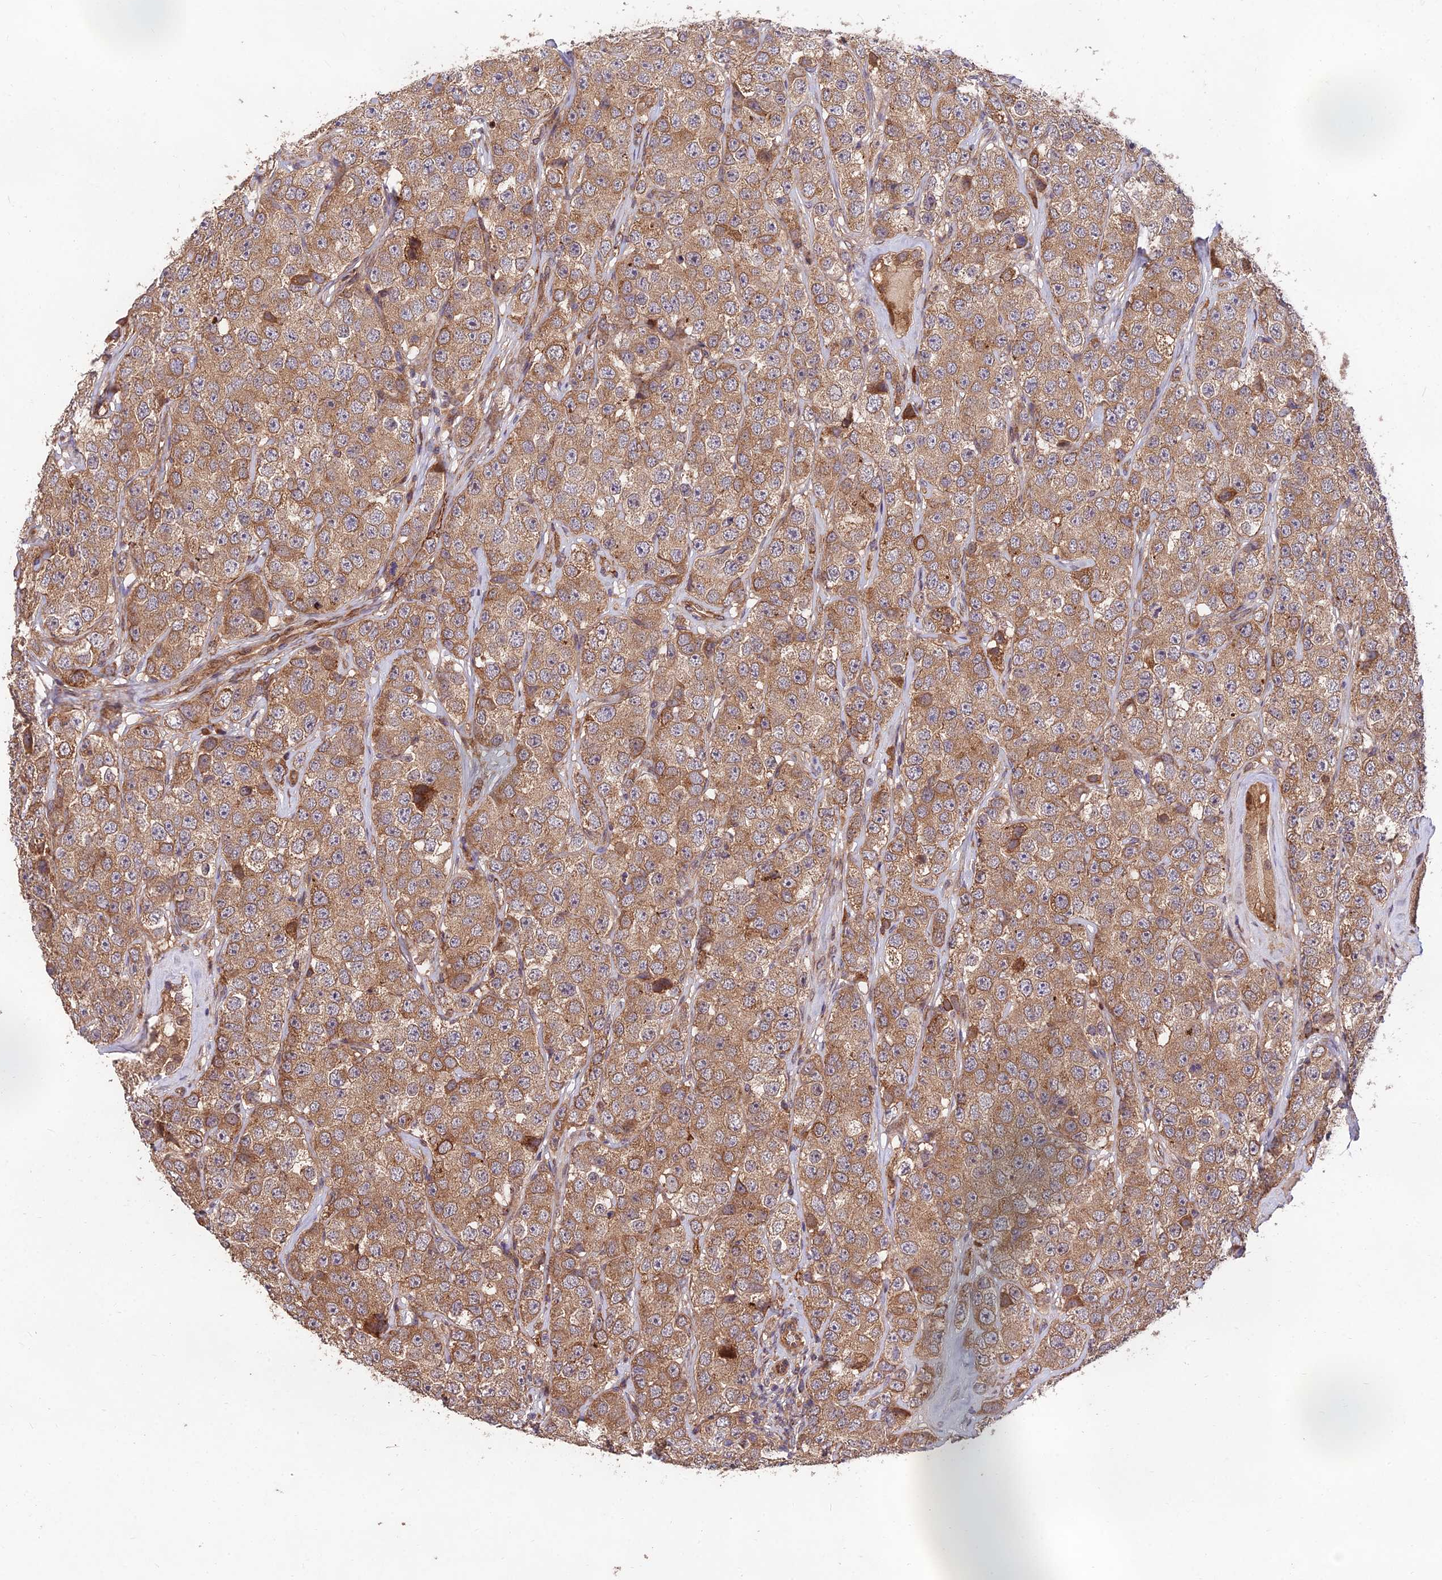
{"staining": {"intensity": "moderate", "quantity": ">75%", "location": "cytoplasmic/membranous"}, "tissue": "testis cancer", "cell_type": "Tumor cells", "image_type": "cancer", "snomed": [{"axis": "morphology", "description": "Seminoma, NOS"}, {"axis": "topography", "description": "Testis"}], "caption": "Testis cancer stained for a protein (brown) shows moderate cytoplasmic/membranous positive expression in approximately >75% of tumor cells.", "gene": "MKKS", "patient": {"sex": "male", "age": 28}}